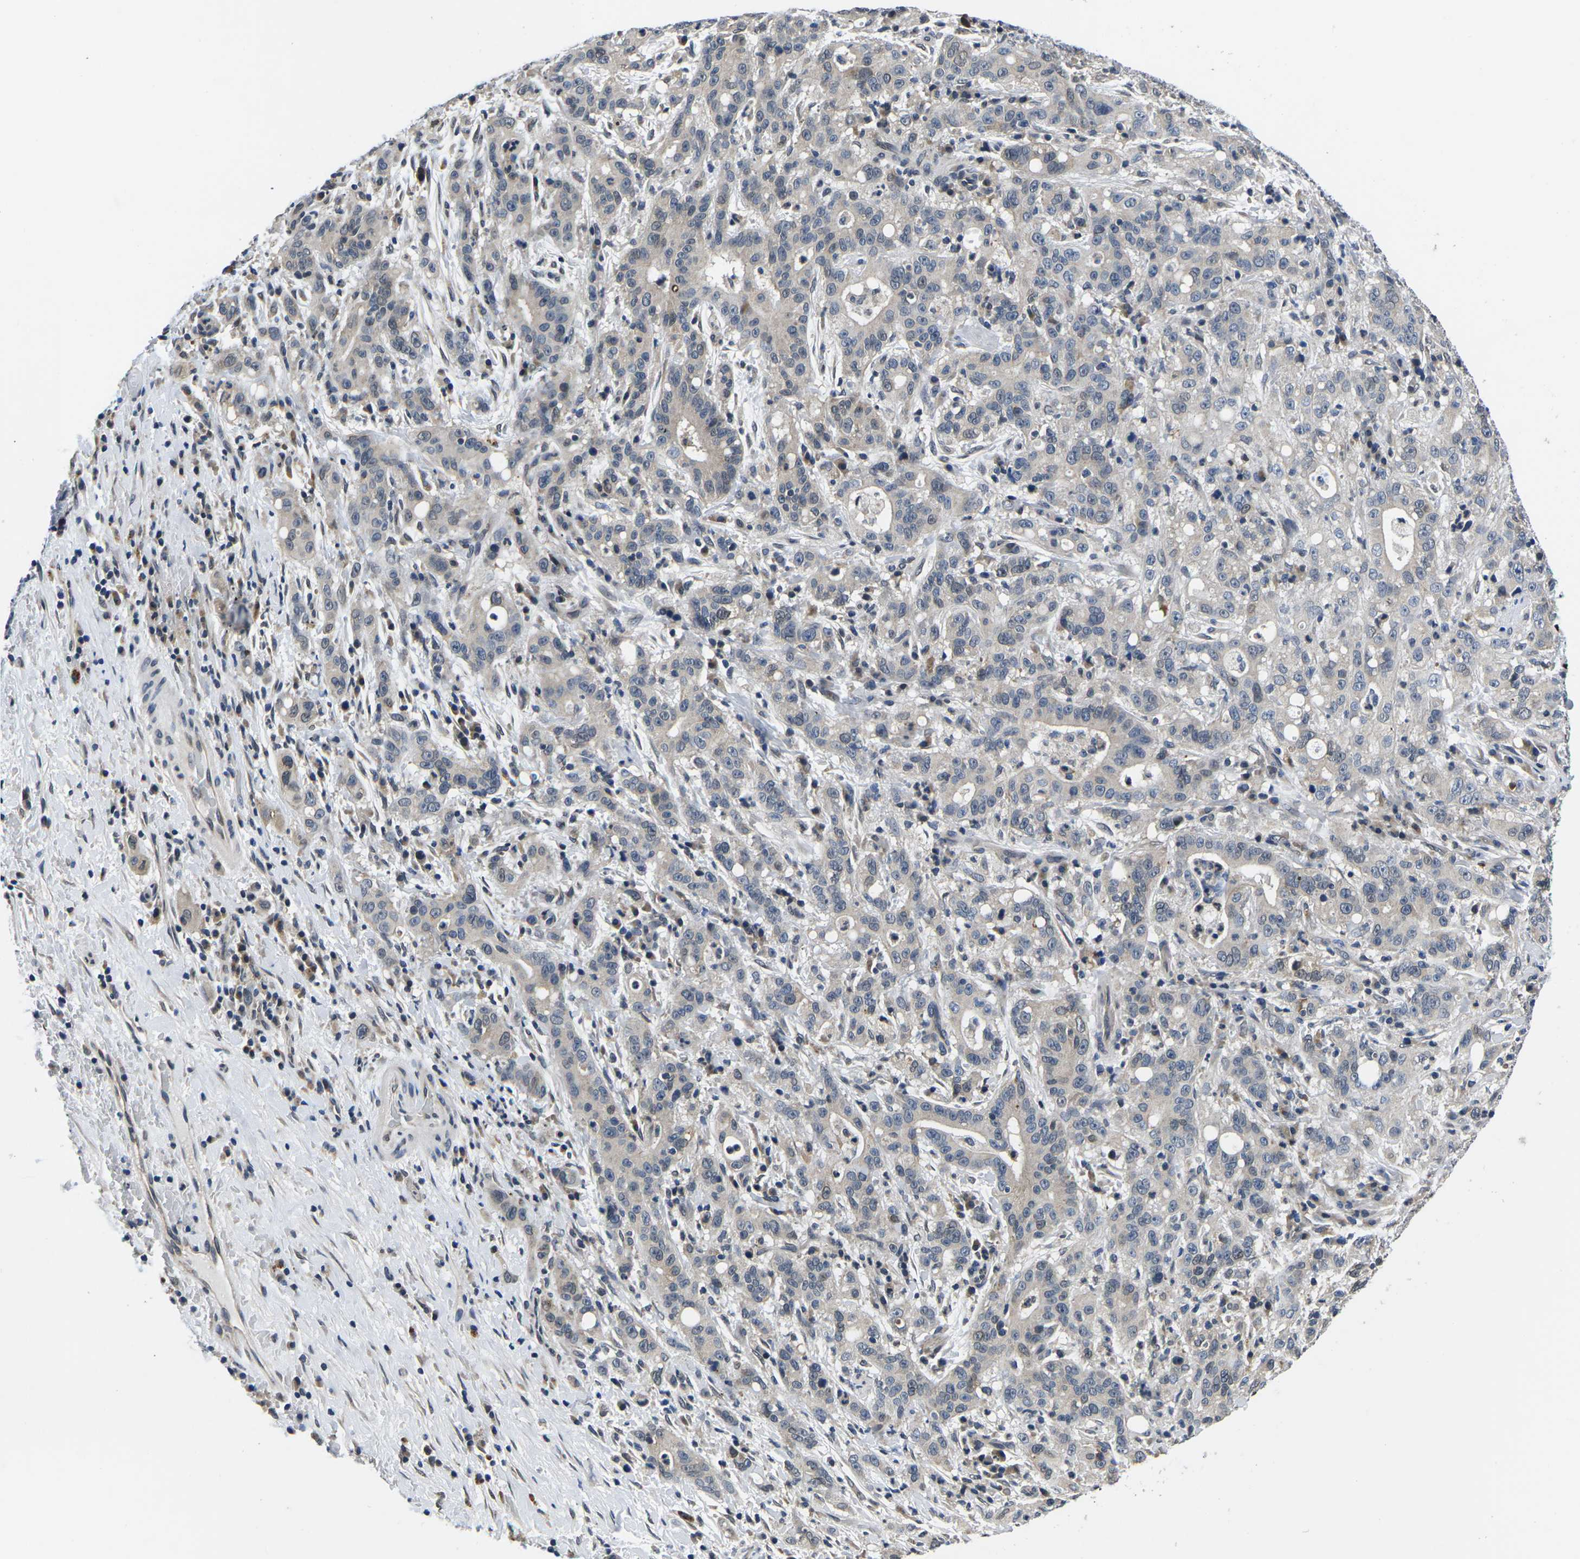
{"staining": {"intensity": "negative", "quantity": "none", "location": "none"}, "tissue": "liver cancer", "cell_type": "Tumor cells", "image_type": "cancer", "snomed": [{"axis": "morphology", "description": "Cholangiocarcinoma"}, {"axis": "topography", "description": "Liver"}], "caption": "This is a micrograph of IHC staining of liver cancer, which shows no positivity in tumor cells.", "gene": "SNX10", "patient": {"sex": "female", "age": 38}}